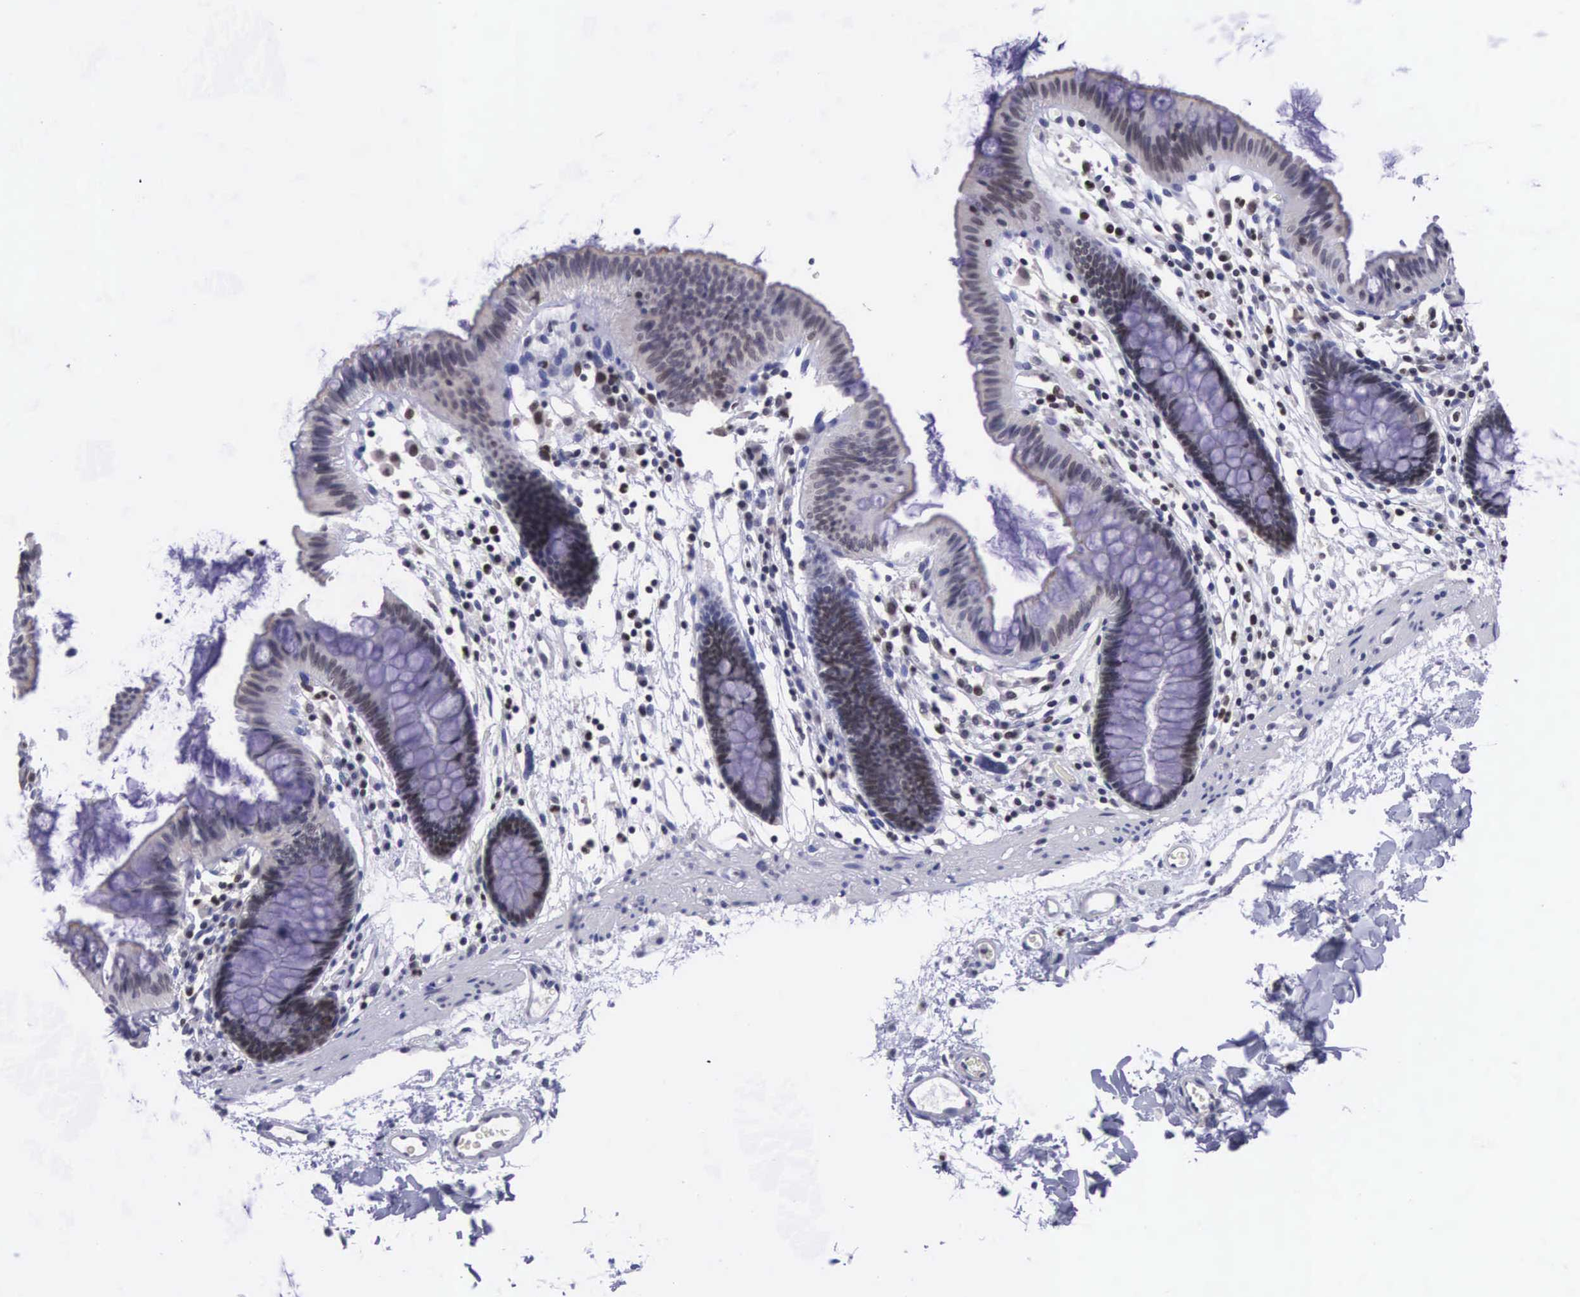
{"staining": {"intensity": "negative", "quantity": "none", "location": "none"}, "tissue": "colon", "cell_type": "Endothelial cells", "image_type": "normal", "snomed": [{"axis": "morphology", "description": "Normal tissue, NOS"}, {"axis": "topography", "description": "Colon"}], "caption": "Benign colon was stained to show a protein in brown. There is no significant staining in endothelial cells. (DAB (3,3'-diaminobenzidine) immunohistochemistry (IHC) visualized using brightfield microscopy, high magnification).", "gene": "VRK1", "patient": {"sex": "male", "age": 54}}